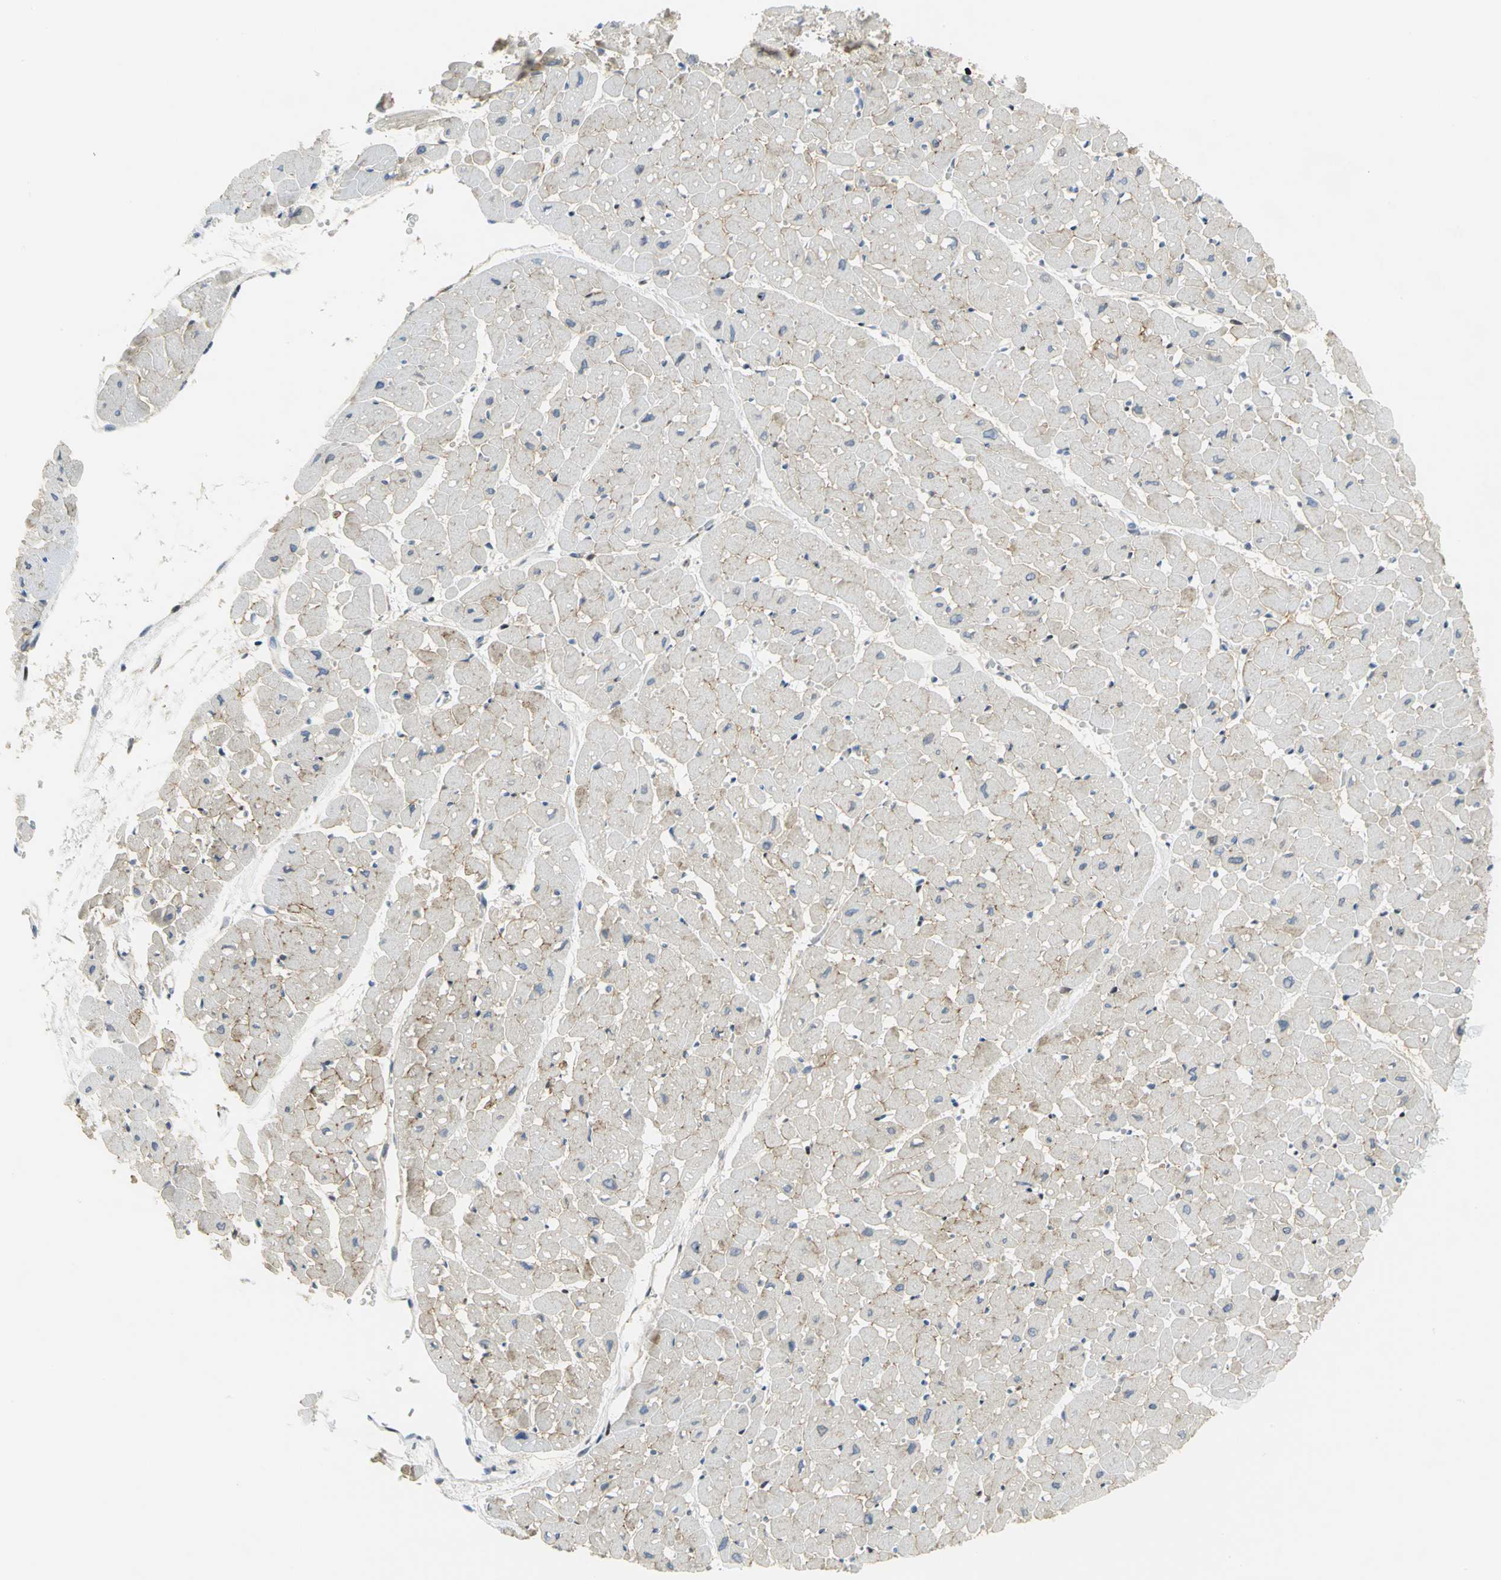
{"staining": {"intensity": "weak", "quantity": "<25%", "location": "cytoplasmic/membranous"}, "tissue": "heart muscle", "cell_type": "Cardiomyocytes", "image_type": "normal", "snomed": [{"axis": "morphology", "description": "Normal tissue, NOS"}, {"axis": "topography", "description": "Heart"}], "caption": "Heart muscle was stained to show a protein in brown. There is no significant positivity in cardiomyocytes. (DAB (3,3'-diaminobenzidine) IHC, high magnification).", "gene": "YBX1", "patient": {"sex": "male", "age": 45}}